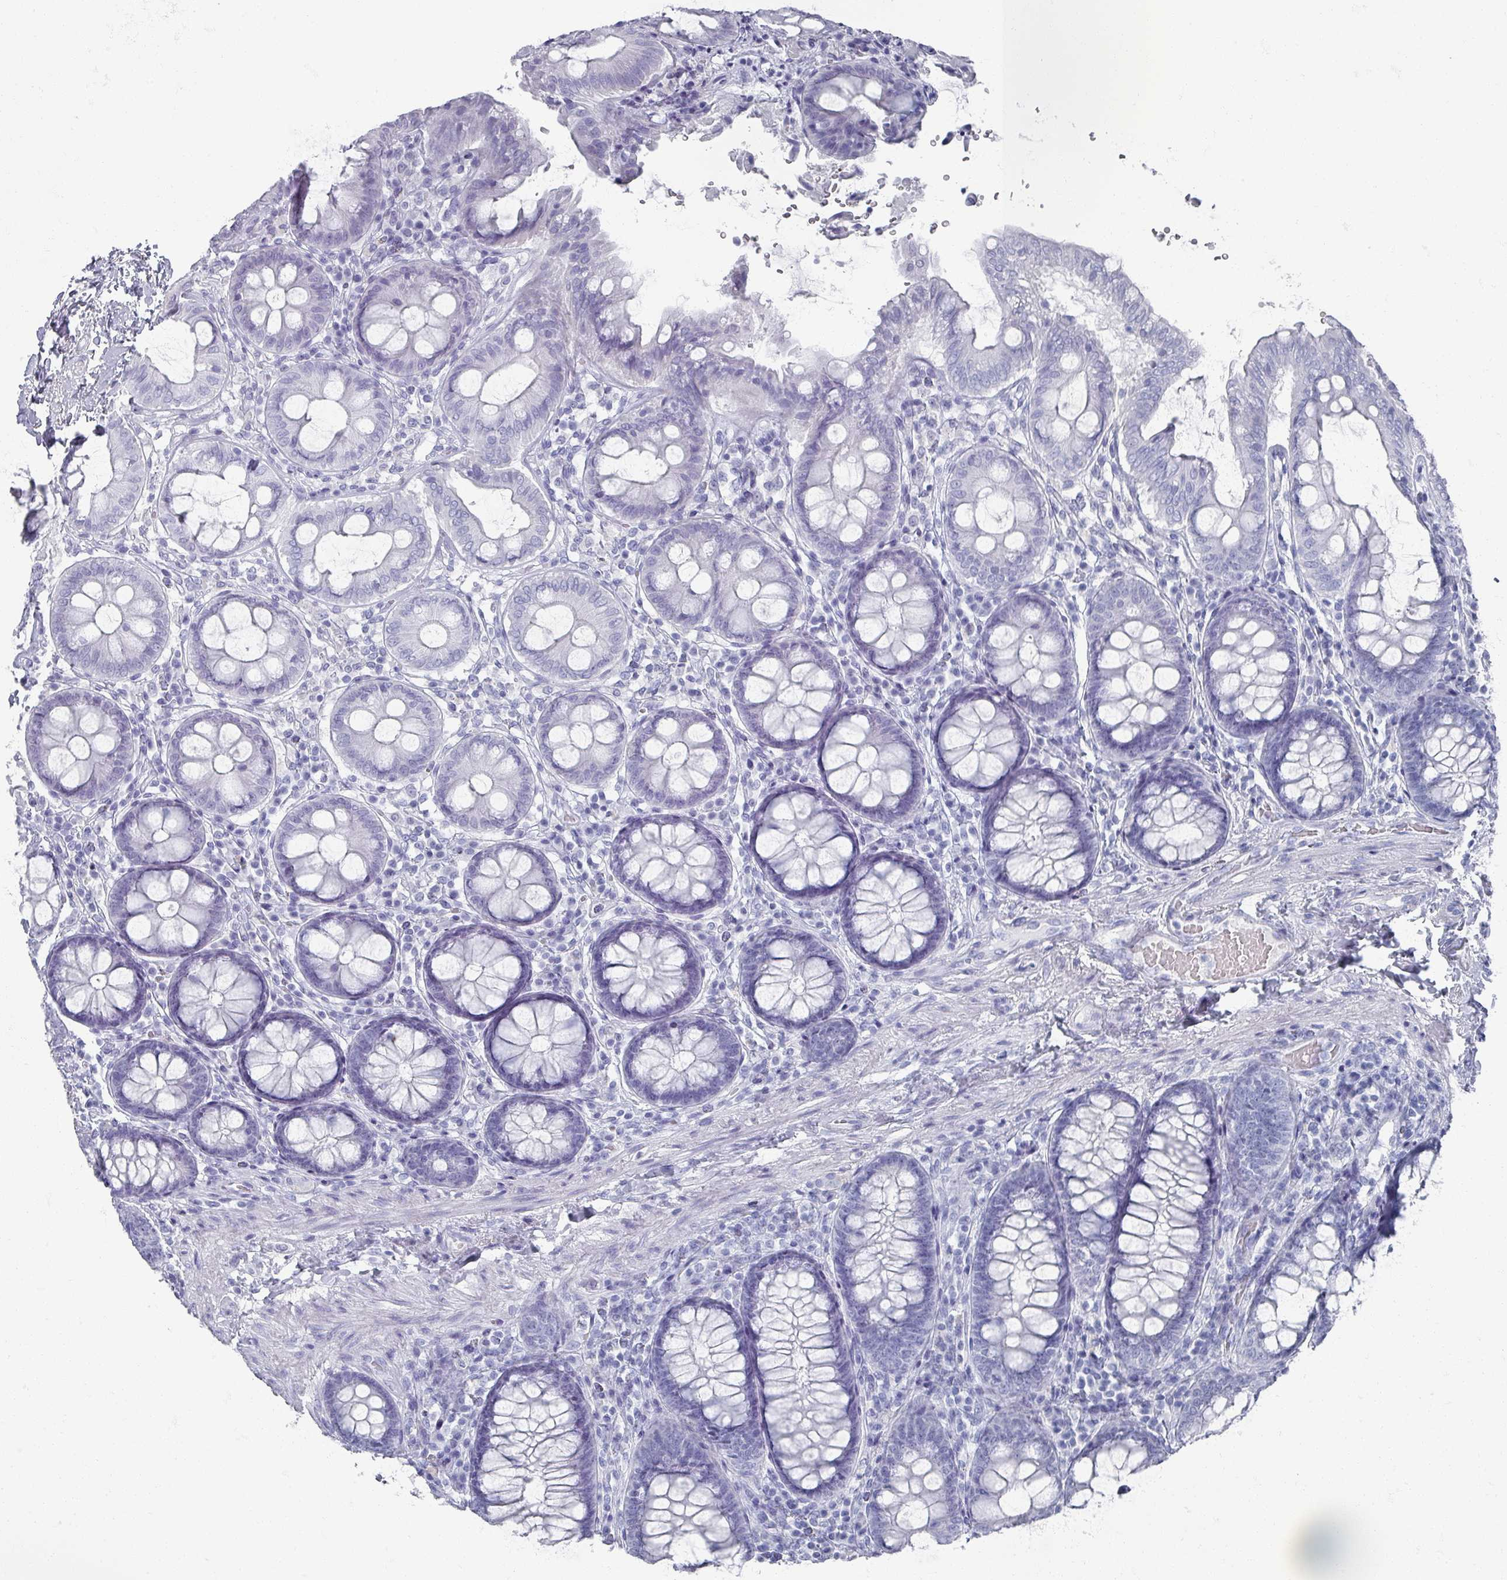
{"staining": {"intensity": "negative", "quantity": "none", "location": "none"}, "tissue": "colon", "cell_type": "Endothelial cells", "image_type": "normal", "snomed": [{"axis": "morphology", "description": "Normal tissue, NOS"}, {"axis": "topography", "description": "Colon"}], "caption": "The photomicrograph exhibits no significant expression in endothelial cells of colon. Brightfield microscopy of IHC stained with DAB (brown) and hematoxylin (blue), captured at high magnification.", "gene": "OMG", "patient": {"sex": "male", "age": 84}}